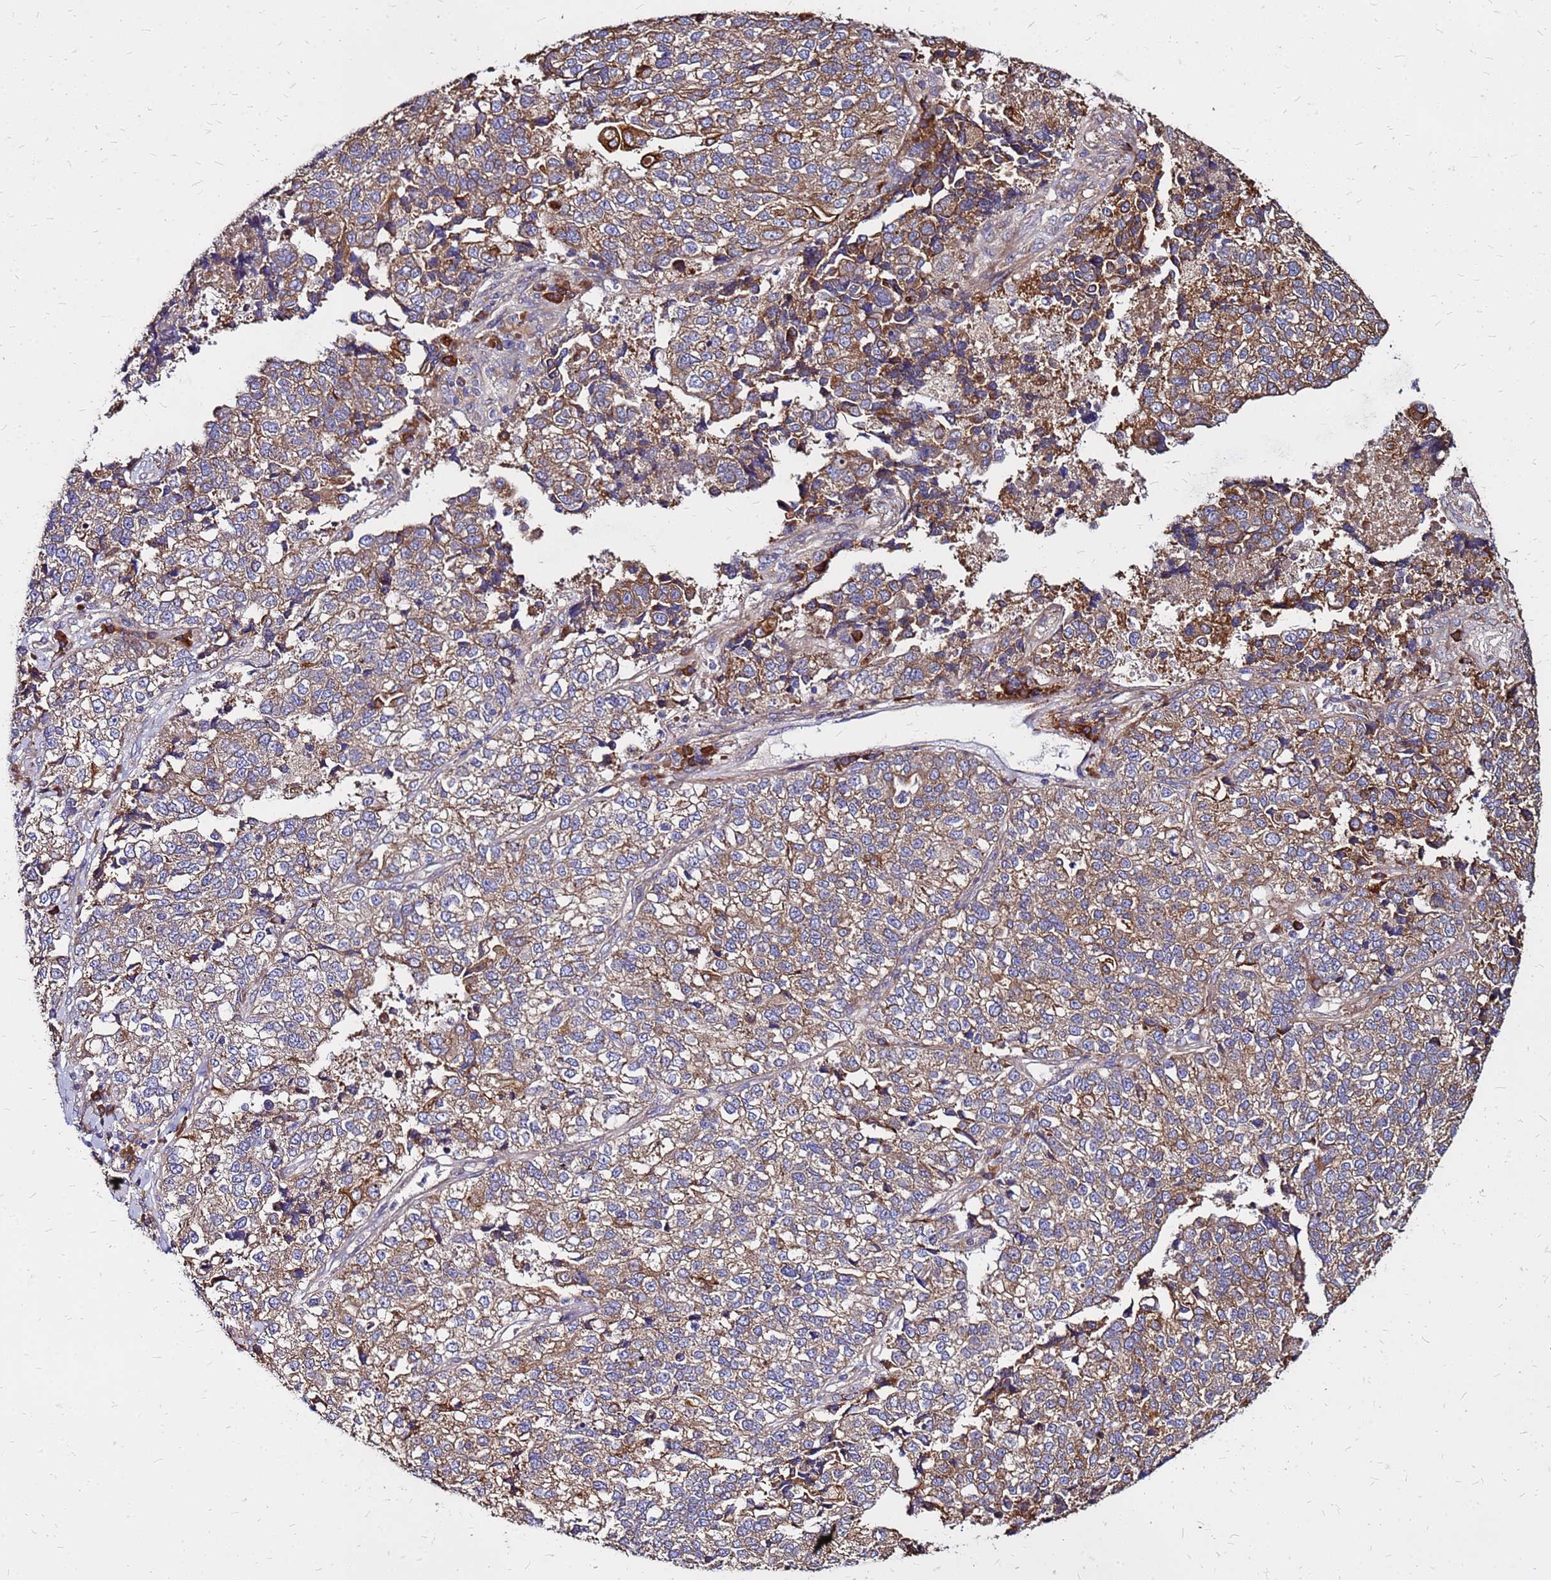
{"staining": {"intensity": "moderate", "quantity": ">75%", "location": "cytoplasmic/membranous"}, "tissue": "lung cancer", "cell_type": "Tumor cells", "image_type": "cancer", "snomed": [{"axis": "morphology", "description": "Adenocarcinoma, NOS"}, {"axis": "topography", "description": "Lung"}], "caption": "Lung adenocarcinoma stained for a protein (brown) shows moderate cytoplasmic/membranous positive staining in approximately >75% of tumor cells.", "gene": "VMO1", "patient": {"sex": "male", "age": 49}}